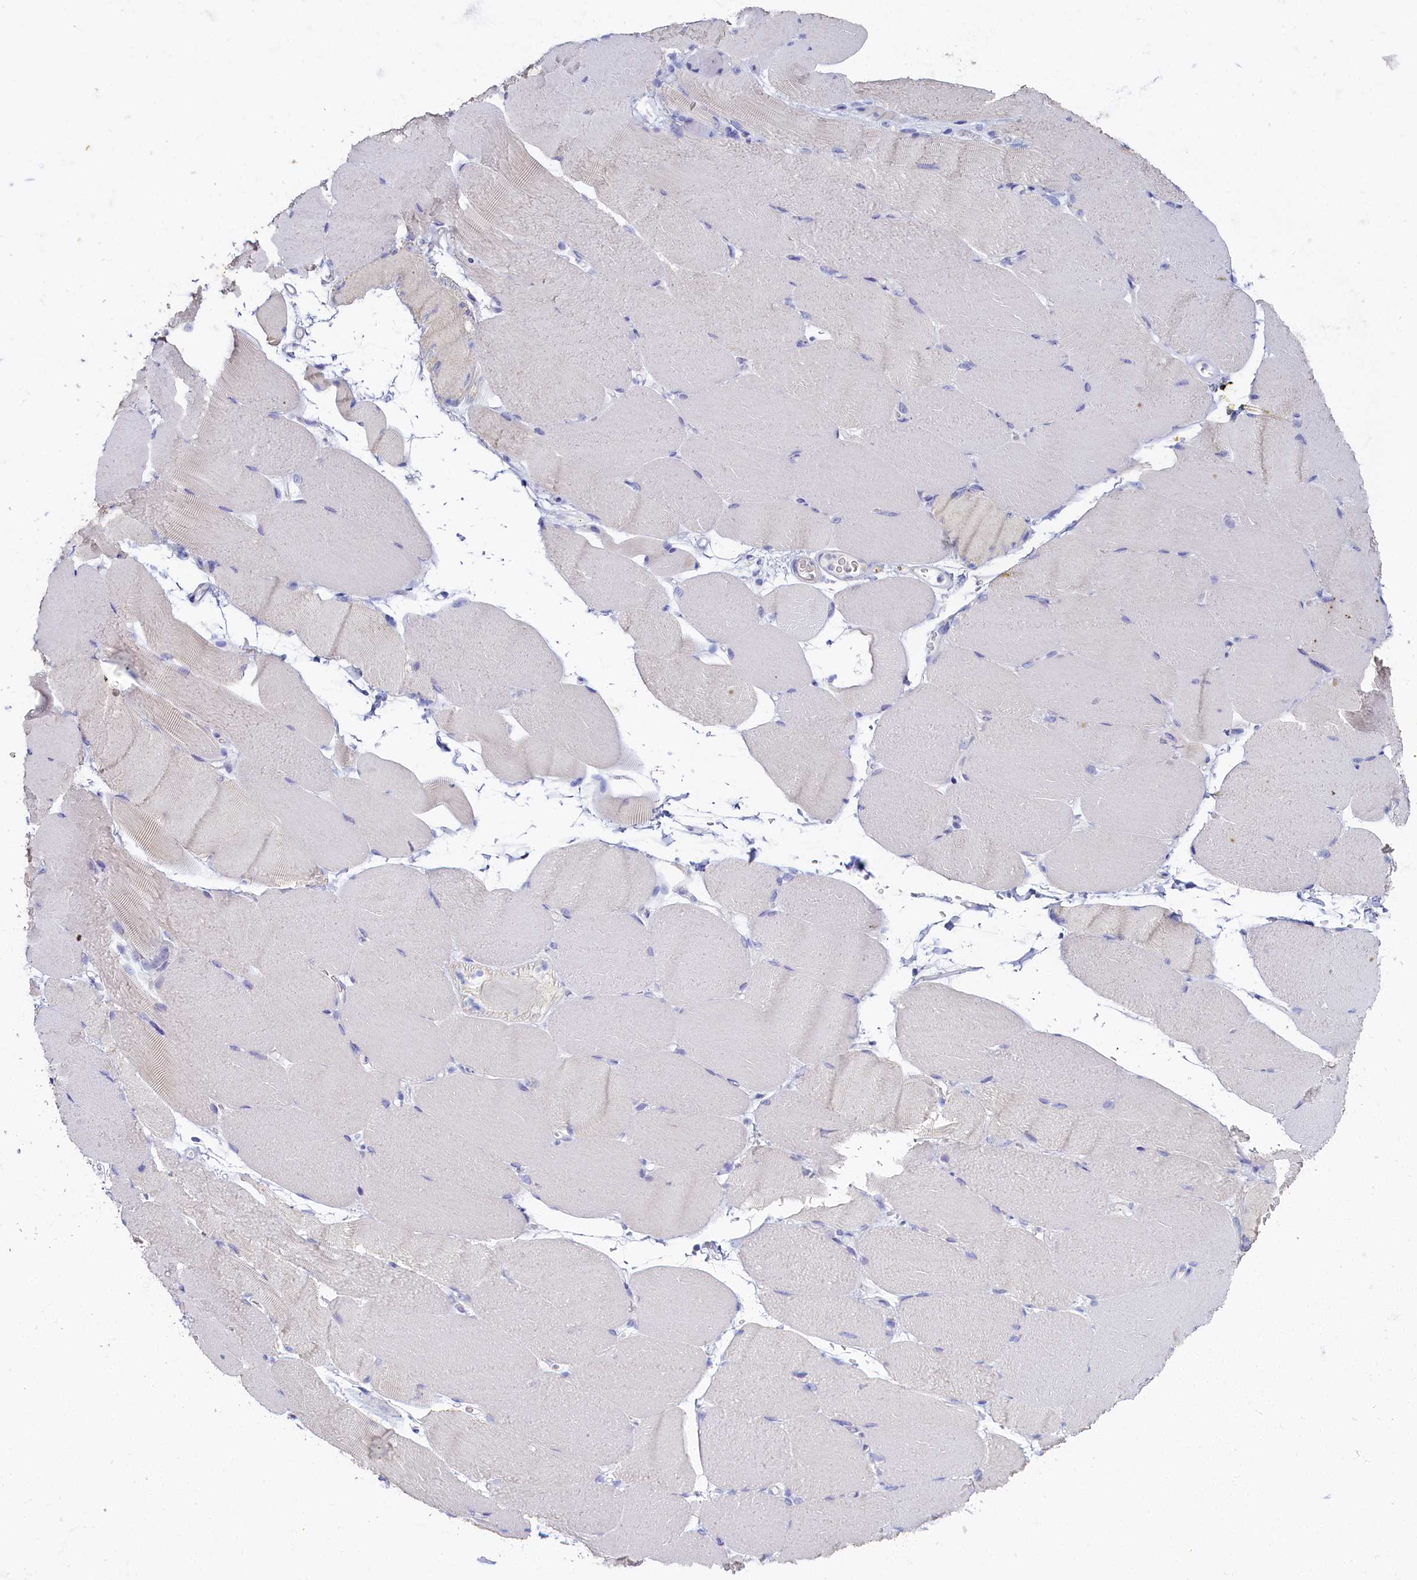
{"staining": {"intensity": "negative", "quantity": "none", "location": "none"}, "tissue": "skeletal muscle", "cell_type": "Myocytes", "image_type": "normal", "snomed": [{"axis": "morphology", "description": "Normal tissue, NOS"}, {"axis": "topography", "description": "Skeletal muscle"}, {"axis": "topography", "description": "Parathyroid gland"}], "caption": "High power microscopy histopathology image of an immunohistochemistry histopathology image of unremarkable skeletal muscle, revealing no significant expression in myocytes.", "gene": "OCIAD2", "patient": {"sex": "female", "age": 37}}